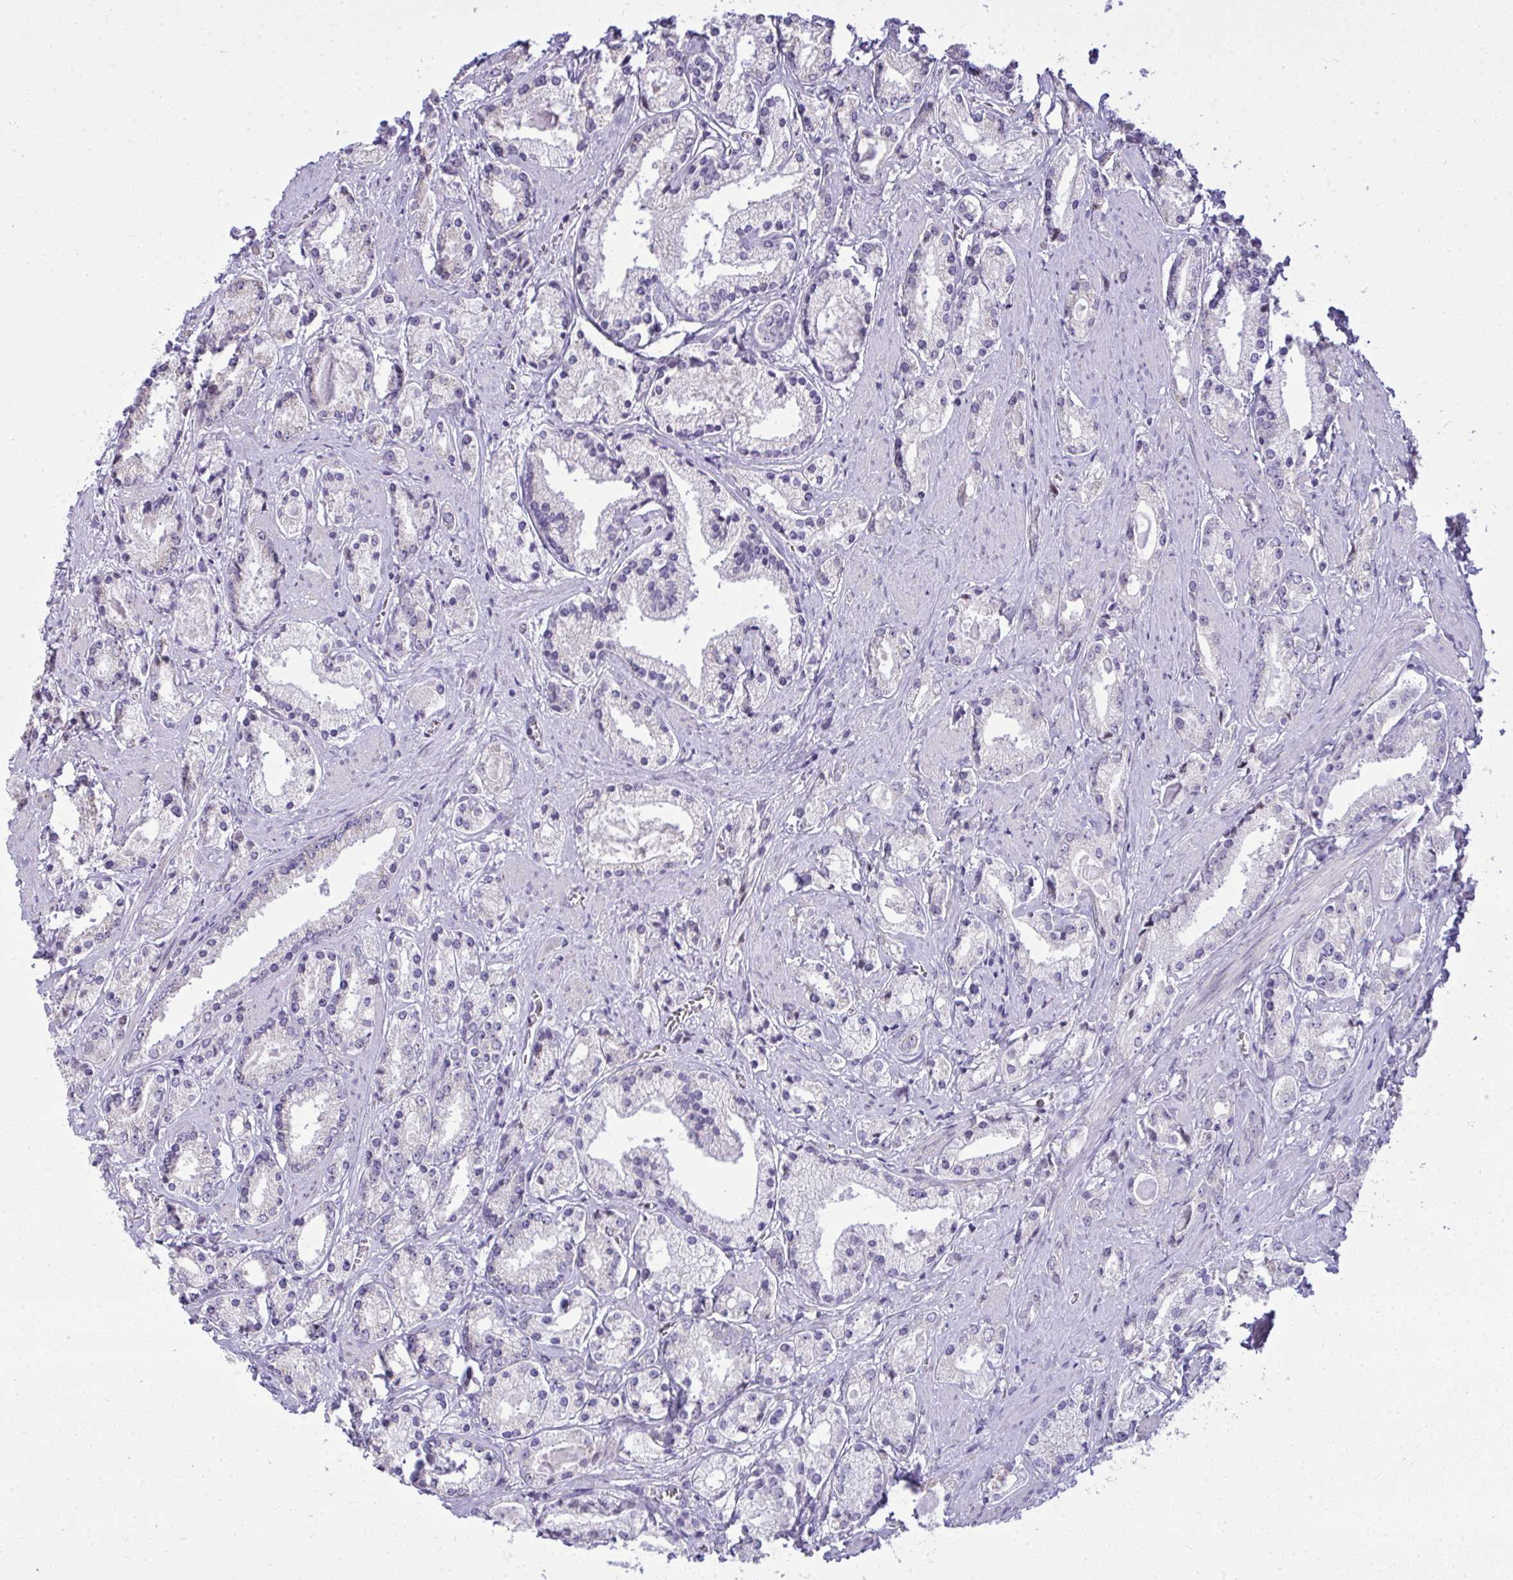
{"staining": {"intensity": "negative", "quantity": "none", "location": "none"}, "tissue": "prostate cancer", "cell_type": "Tumor cells", "image_type": "cancer", "snomed": [{"axis": "morphology", "description": "Adenocarcinoma, High grade"}, {"axis": "topography", "description": "Prostate"}], "caption": "IHC micrograph of human high-grade adenocarcinoma (prostate) stained for a protein (brown), which demonstrates no expression in tumor cells. (Stains: DAB (3,3'-diaminobenzidine) immunohistochemistry with hematoxylin counter stain, Microscopy: brightfield microscopy at high magnification).", "gene": "NPPA", "patient": {"sex": "male", "age": 67}}